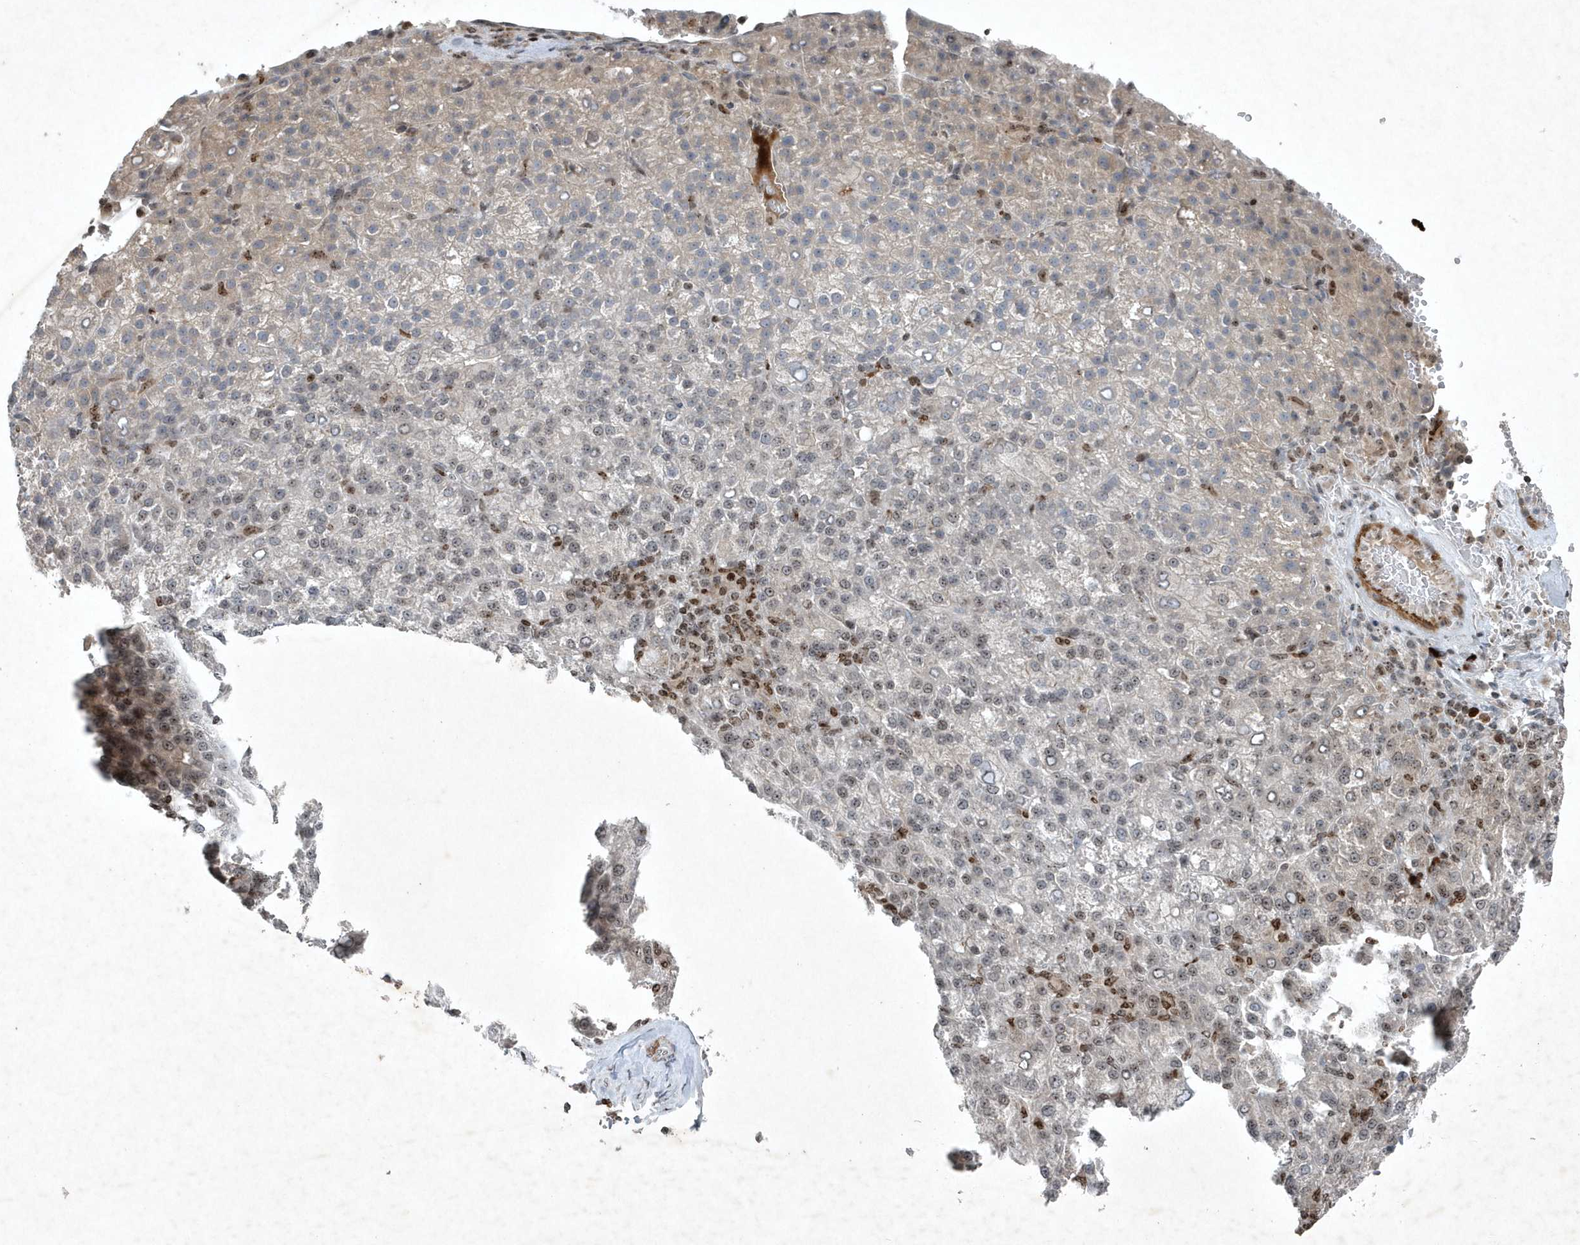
{"staining": {"intensity": "weak", "quantity": "25%-75%", "location": "nuclear"}, "tissue": "liver cancer", "cell_type": "Tumor cells", "image_type": "cancer", "snomed": [{"axis": "morphology", "description": "Carcinoma, Hepatocellular, NOS"}, {"axis": "topography", "description": "Liver"}], "caption": "An immunohistochemistry (IHC) photomicrograph of neoplastic tissue is shown. Protein staining in brown shows weak nuclear positivity in liver cancer (hepatocellular carcinoma) within tumor cells.", "gene": "QTRT2", "patient": {"sex": "female", "age": 58}}